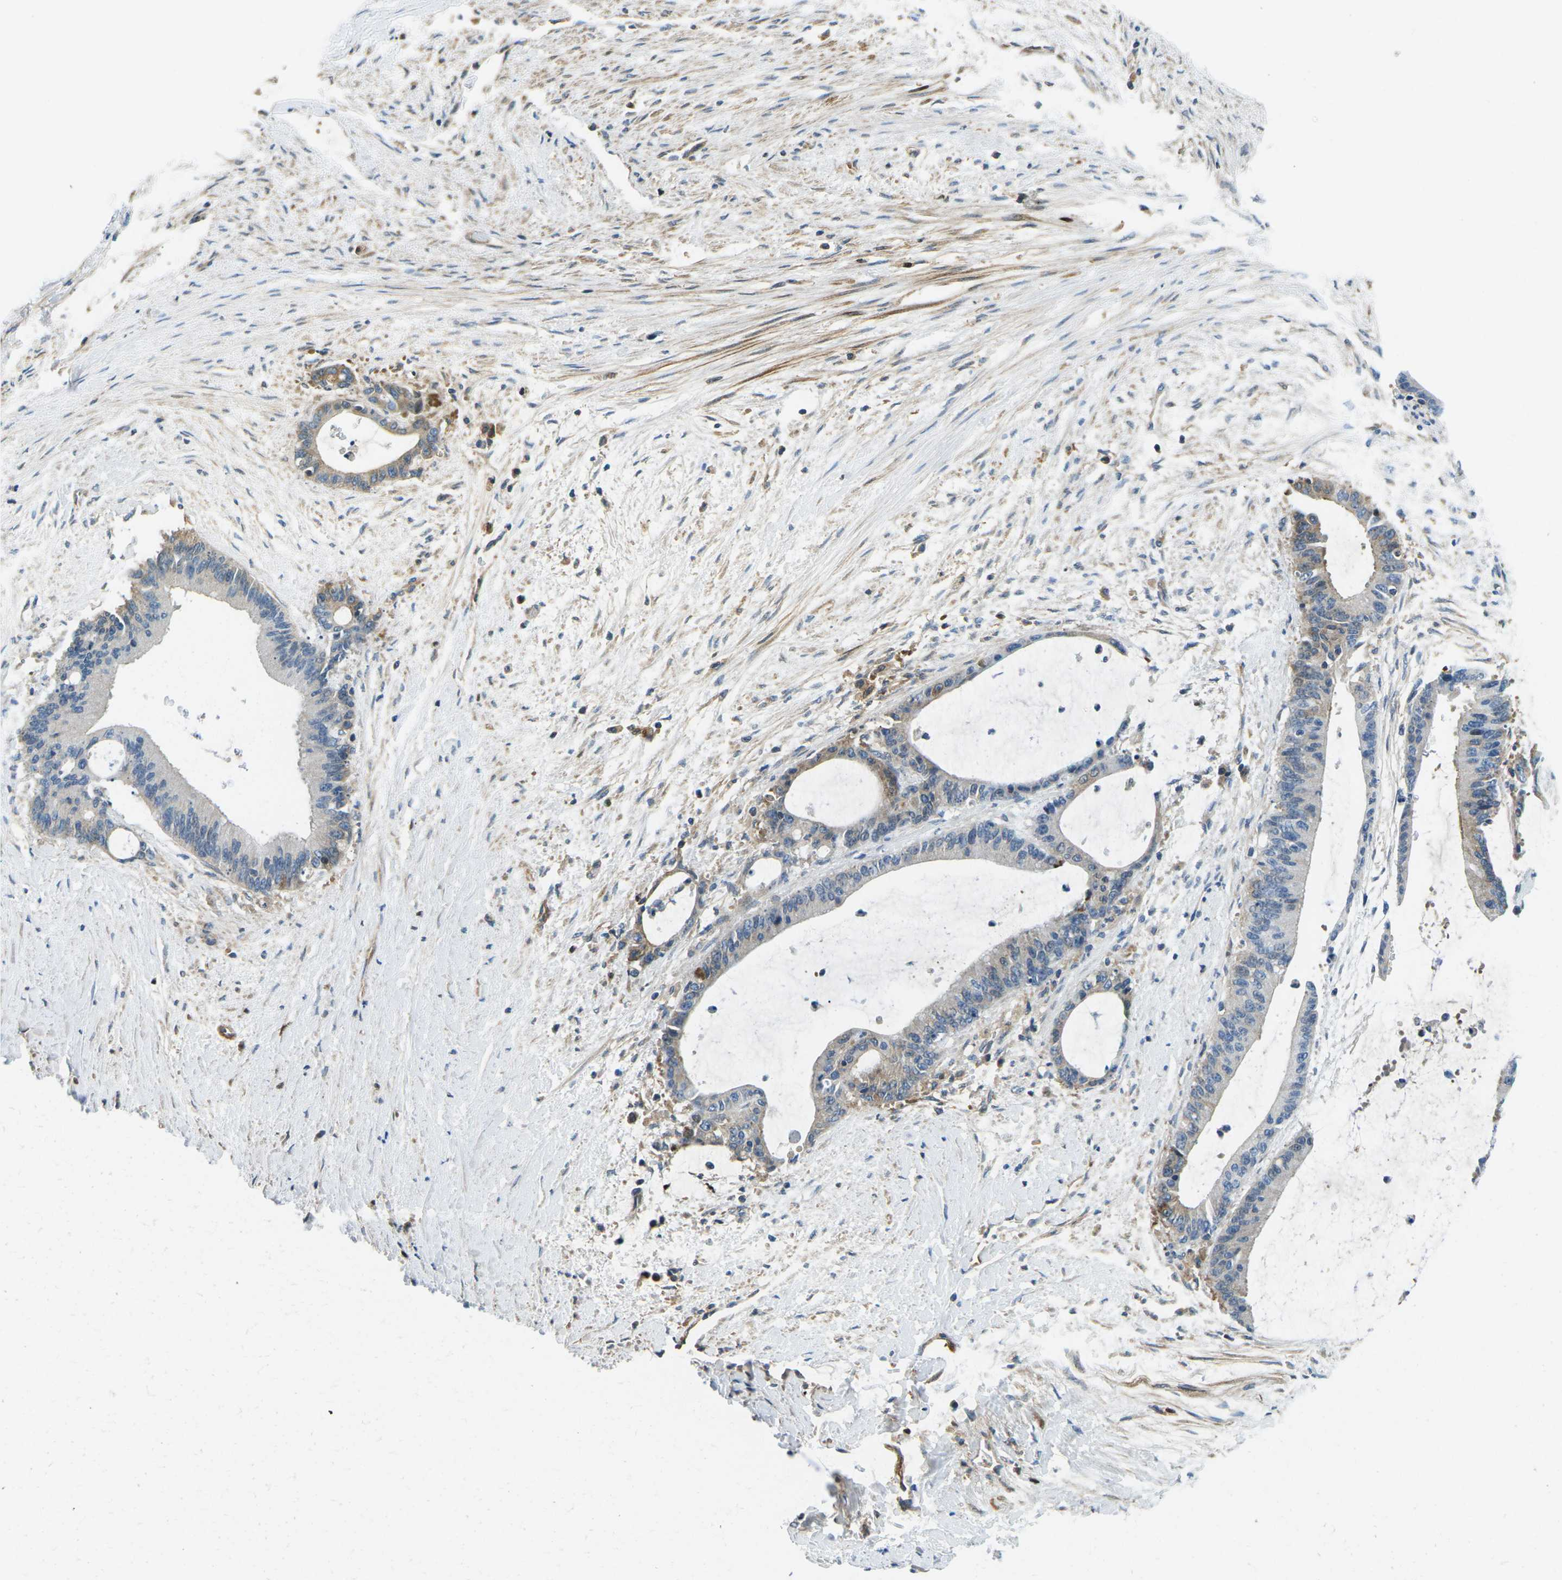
{"staining": {"intensity": "moderate", "quantity": "<25%", "location": "cytoplasmic/membranous"}, "tissue": "liver cancer", "cell_type": "Tumor cells", "image_type": "cancer", "snomed": [{"axis": "morphology", "description": "Cholangiocarcinoma"}, {"axis": "topography", "description": "Liver"}], "caption": "A histopathology image of liver cholangiocarcinoma stained for a protein shows moderate cytoplasmic/membranous brown staining in tumor cells.", "gene": "CFB", "patient": {"sex": "female", "age": 73}}